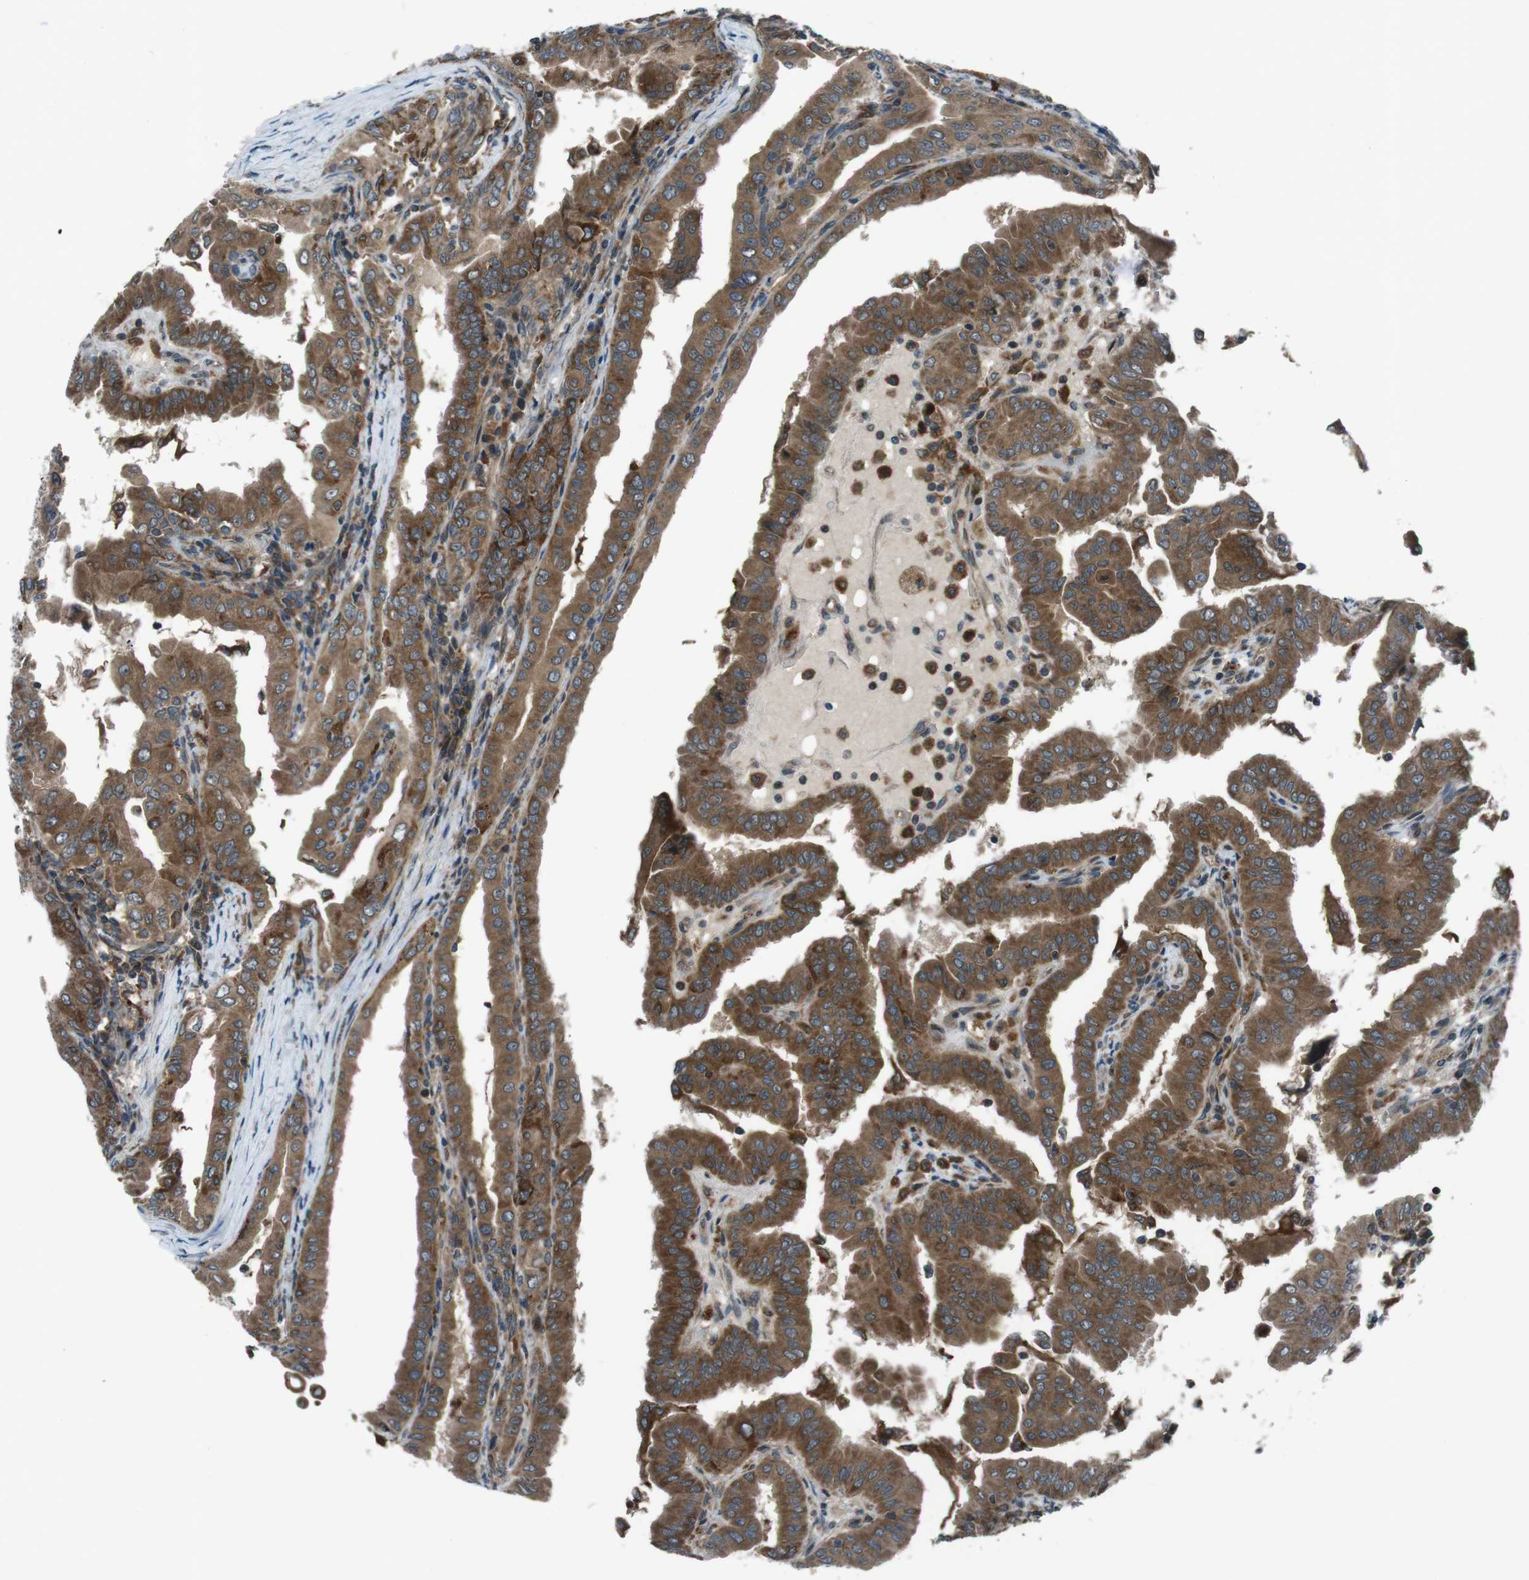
{"staining": {"intensity": "moderate", "quantity": ">75%", "location": "cytoplasmic/membranous"}, "tissue": "thyroid cancer", "cell_type": "Tumor cells", "image_type": "cancer", "snomed": [{"axis": "morphology", "description": "Papillary adenocarcinoma, NOS"}, {"axis": "topography", "description": "Thyroid gland"}], "caption": "Immunohistochemical staining of human papillary adenocarcinoma (thyroid) displays medium levels of moderate cytoplasmic/membranous protein expression in approximately >75% of tumor cells.", "gene": "SLC27A4", "patient": {"sex": "male", "age": 33}}